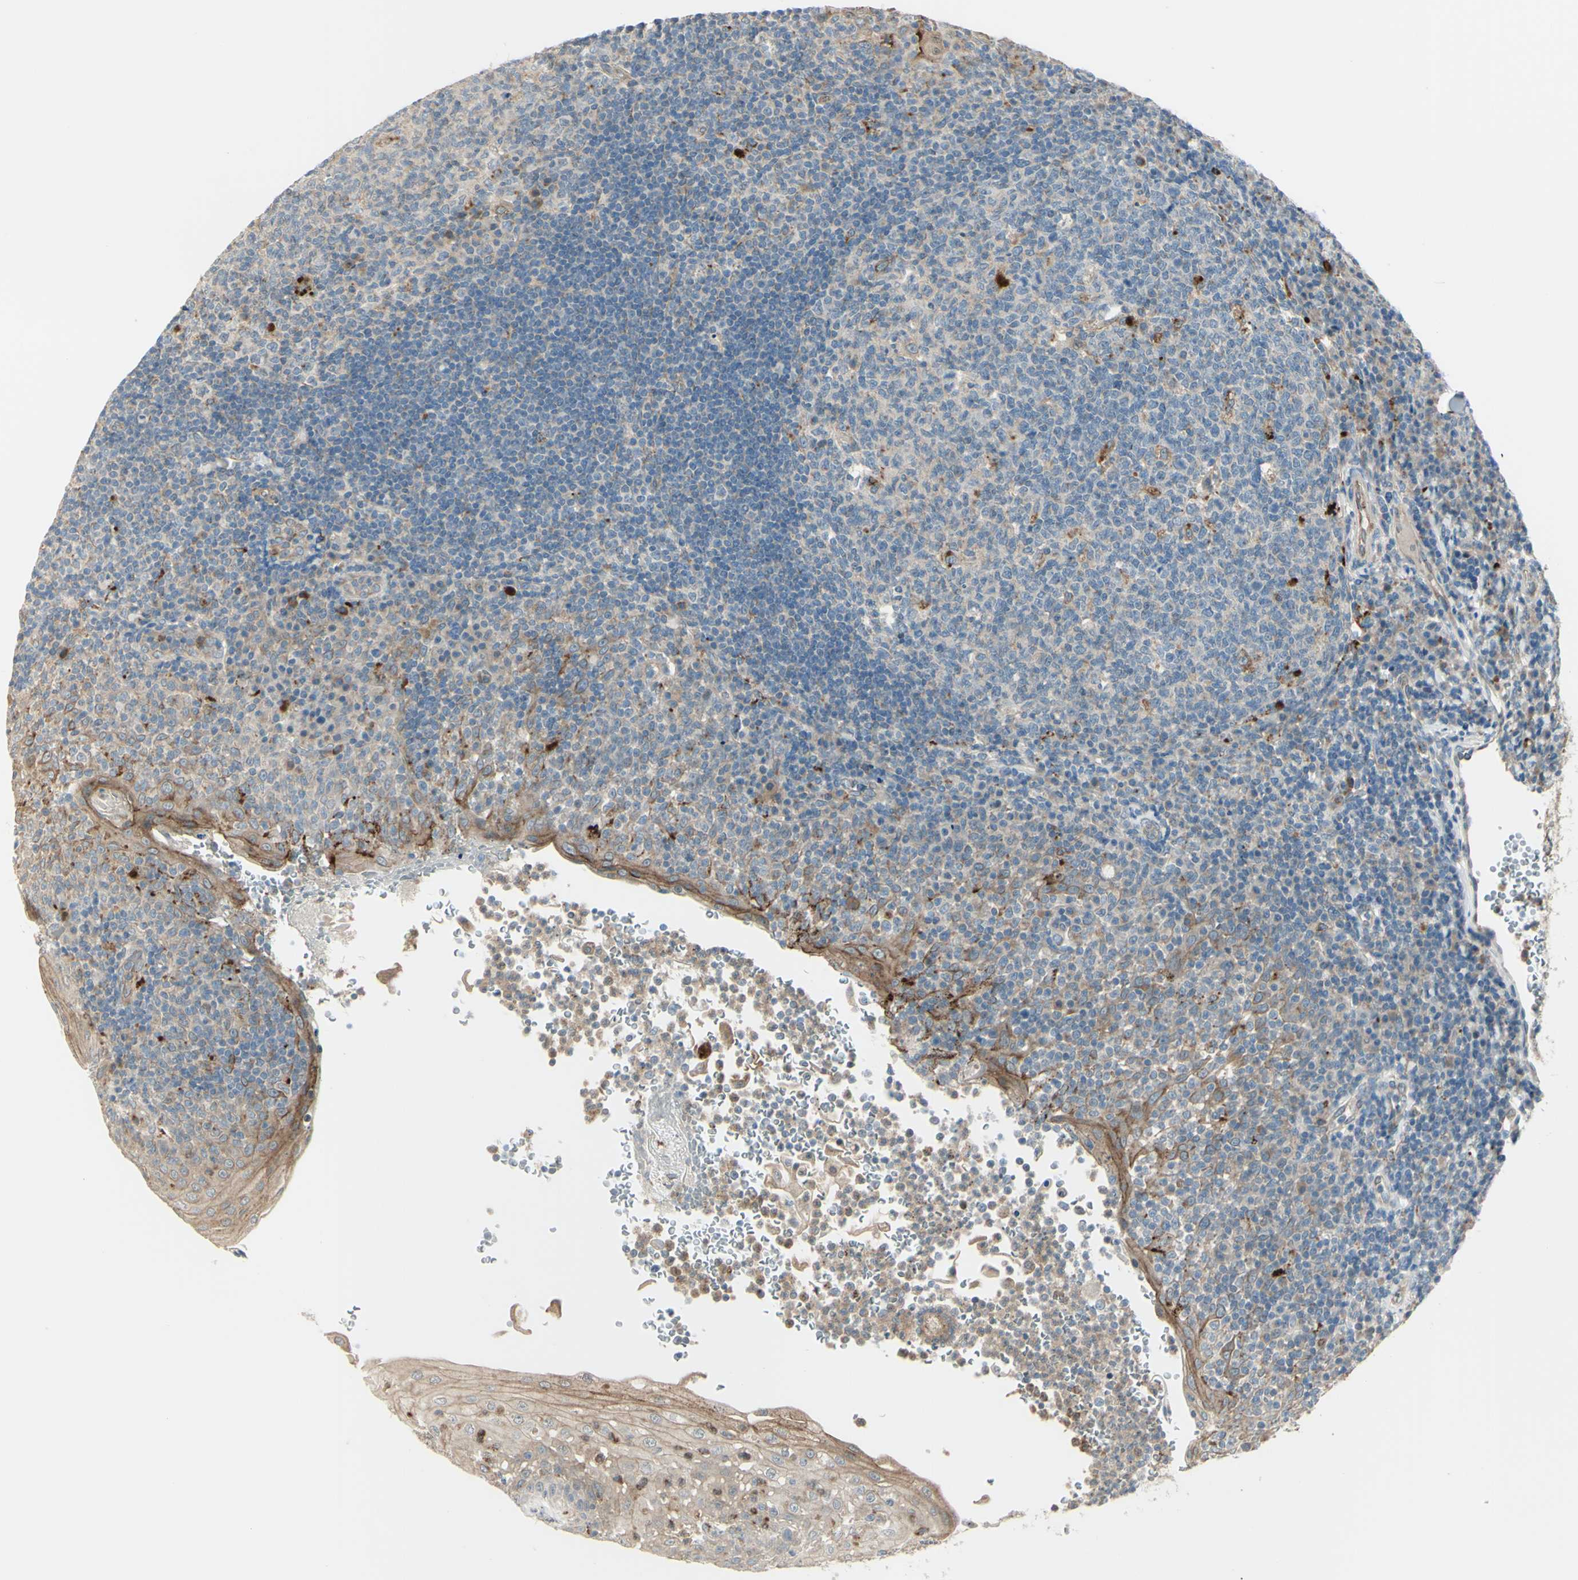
{"staining": {"intensity": "moderate", "quantity": "<25%", "location": "cytoplasmic/membranous"}, "tissue": "tonsil", "cell_type": "Germinal center cells", "image_type": "normal", "snomed": [{"axis": "morphology", "description": "Normal tissue, NOS"}, {"axis": "topography", "description": "Tonsil"}], "caption": "Immunohistochemical staining of unremarkable human tonsil shows moderate cytoplasmic/membranous protein expression in about <25% of germinal center cells.", "gene": "LMTK2", "patient": {"sex": "female", "age": 40}}